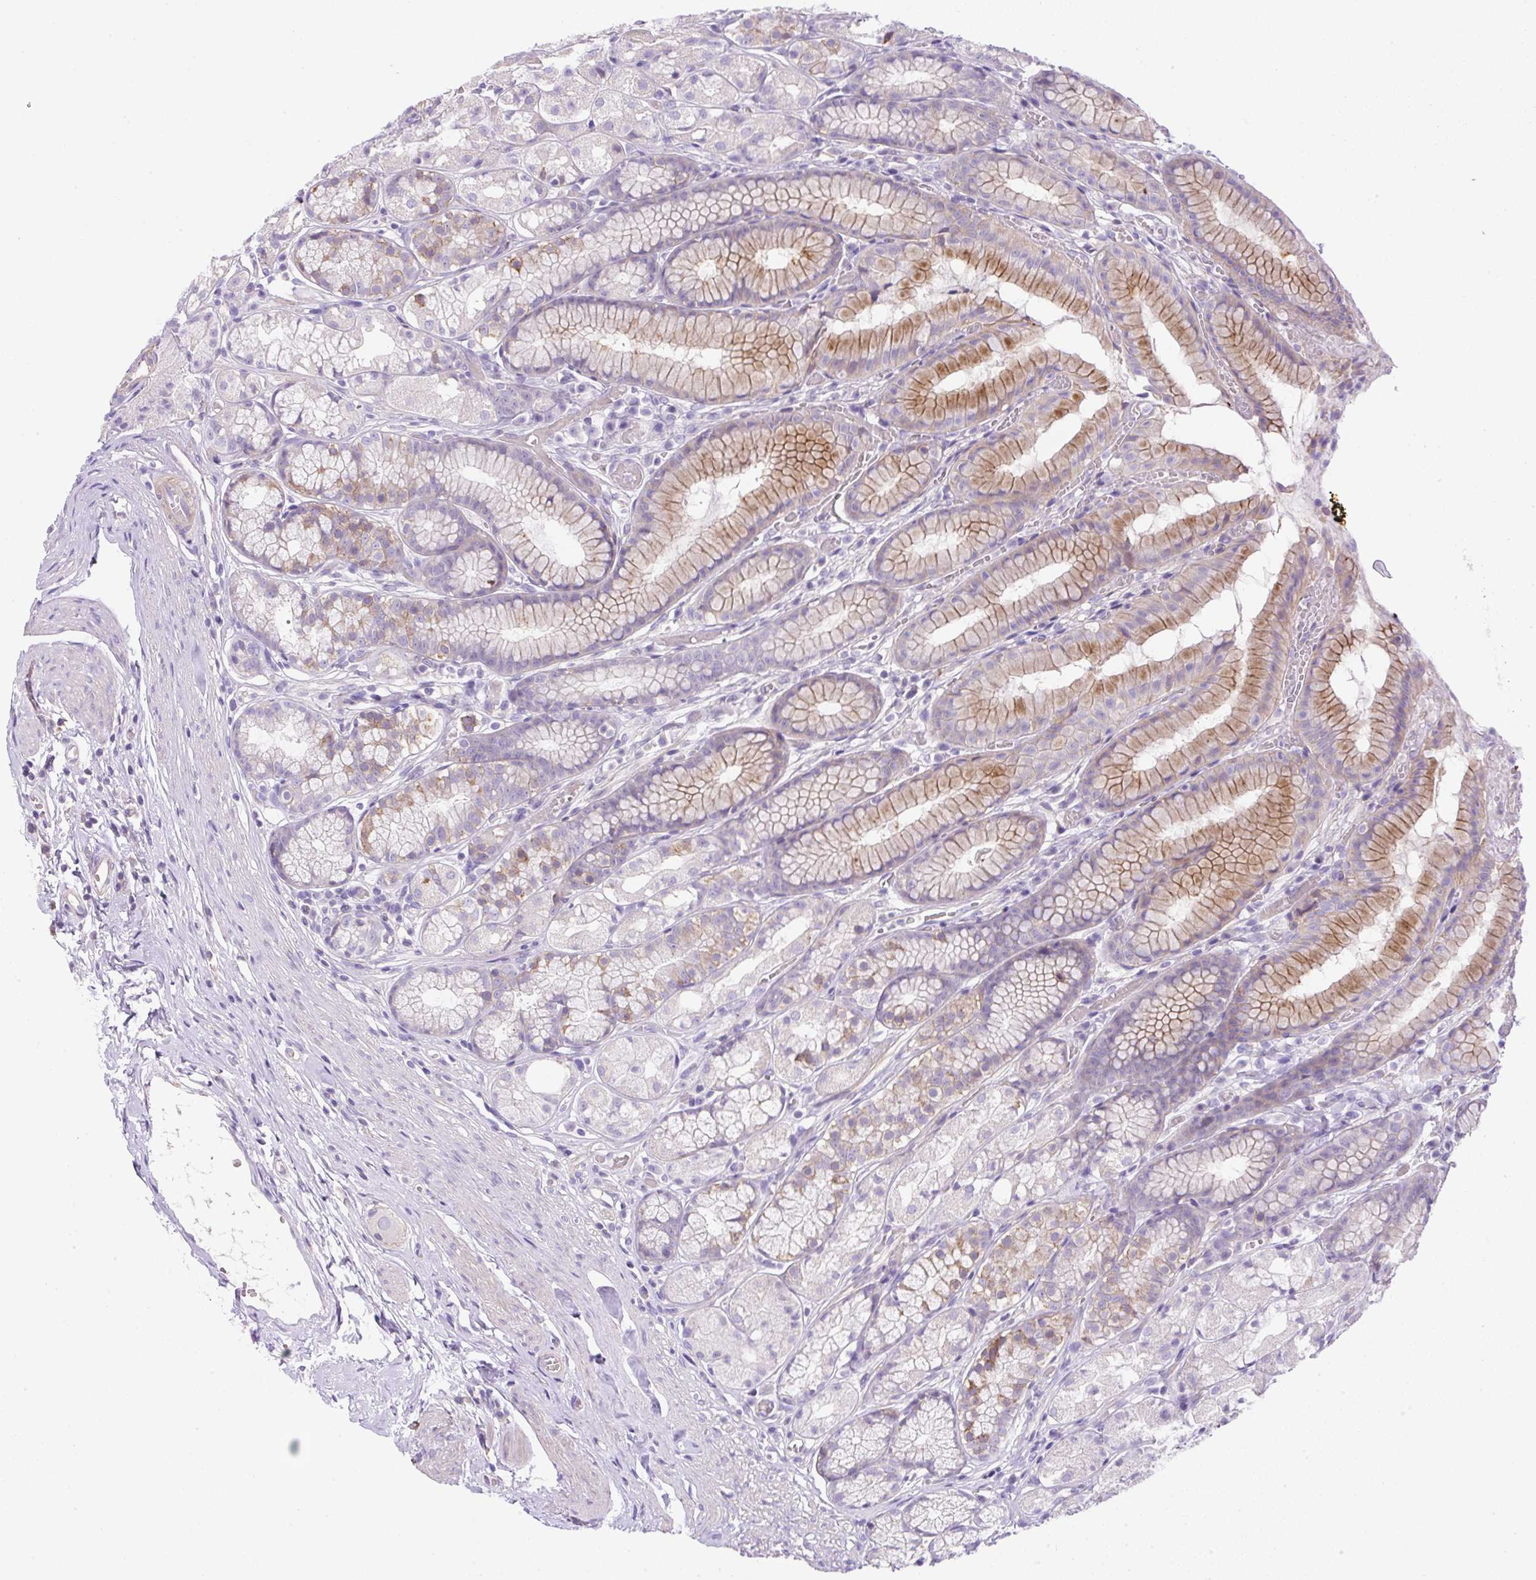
{"staining": {"intensity": "moderate", "quantity": "<25%", "location": "cytoplasmic/membranous"}, "tissue": "stomach", "cell_type": "Glandular cells", "image_type": "normal", "snomed": [{"axis": "morphology", "description": "Normal tissue, NOS"}, {"axis": "topography", "description": "Smooth muscle"}, {"axis": "topography", "description": "Stomach"}], "caption": "Unremarkable stomach was stained to show a protein in brown. There is low levels of moderate cytoplasmic/membranous staining in about <25% of glandular cells.", "gene": "NPTN", "patient": {"sex": "male", "age": 70}}